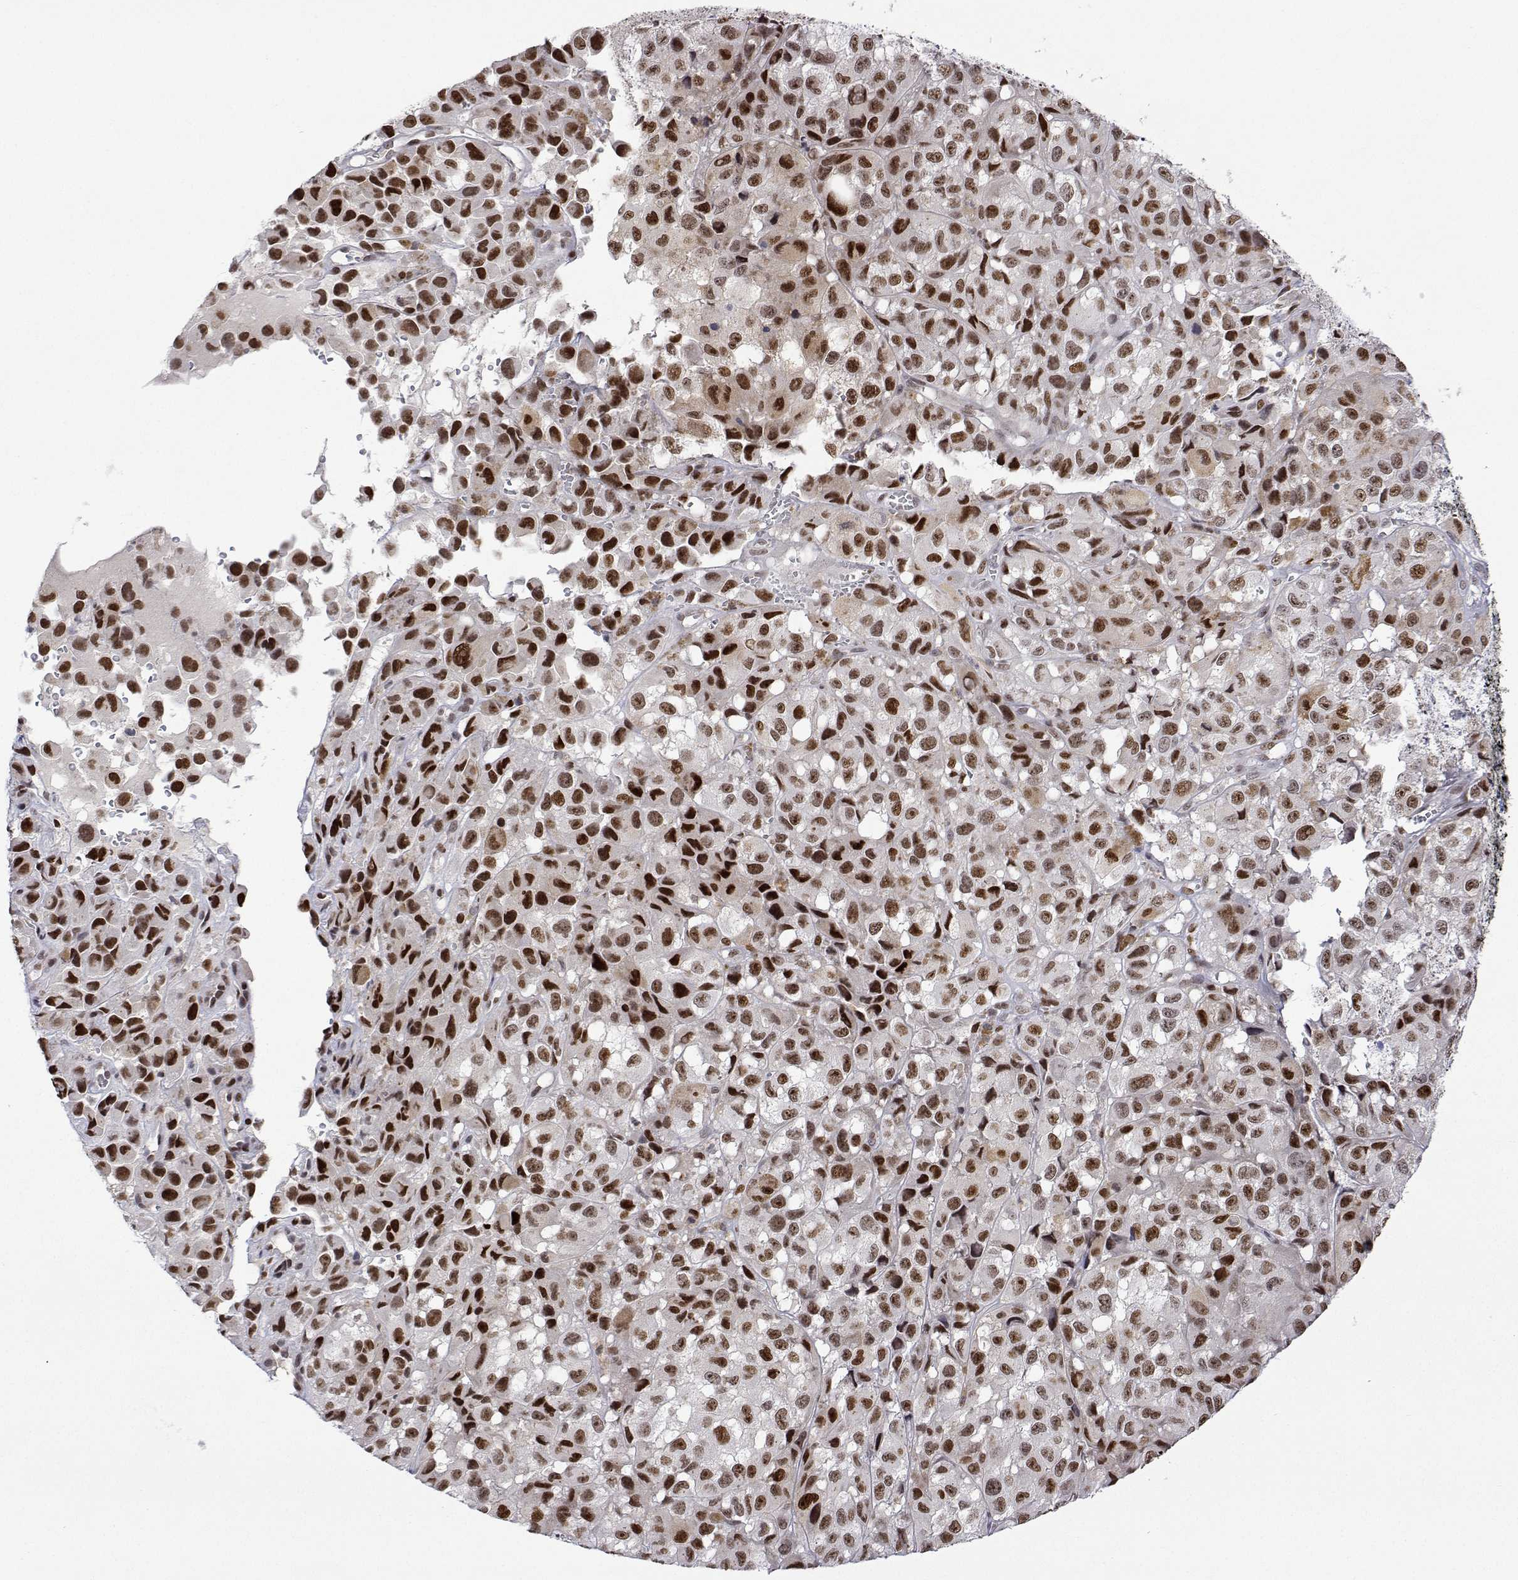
{"staining": {"intensity": "strong", "quantity": ">75%", "location": "nuclear"}, "tissue": "melanoma", "cell_type": "Tumor cells", "image_type": "cancer", "snomed": [{"axis": "morphology", "description": "Malignant melanoma, NOS"}, {"axis": "topography", "description": "Skin"}], "caption": "A micrograph of human malignant melanoma stained for a protein displays strong nuclear brown staining in tumor cells.", "gene": "XPC", "patient": {"sex": "male", "age": 93}}